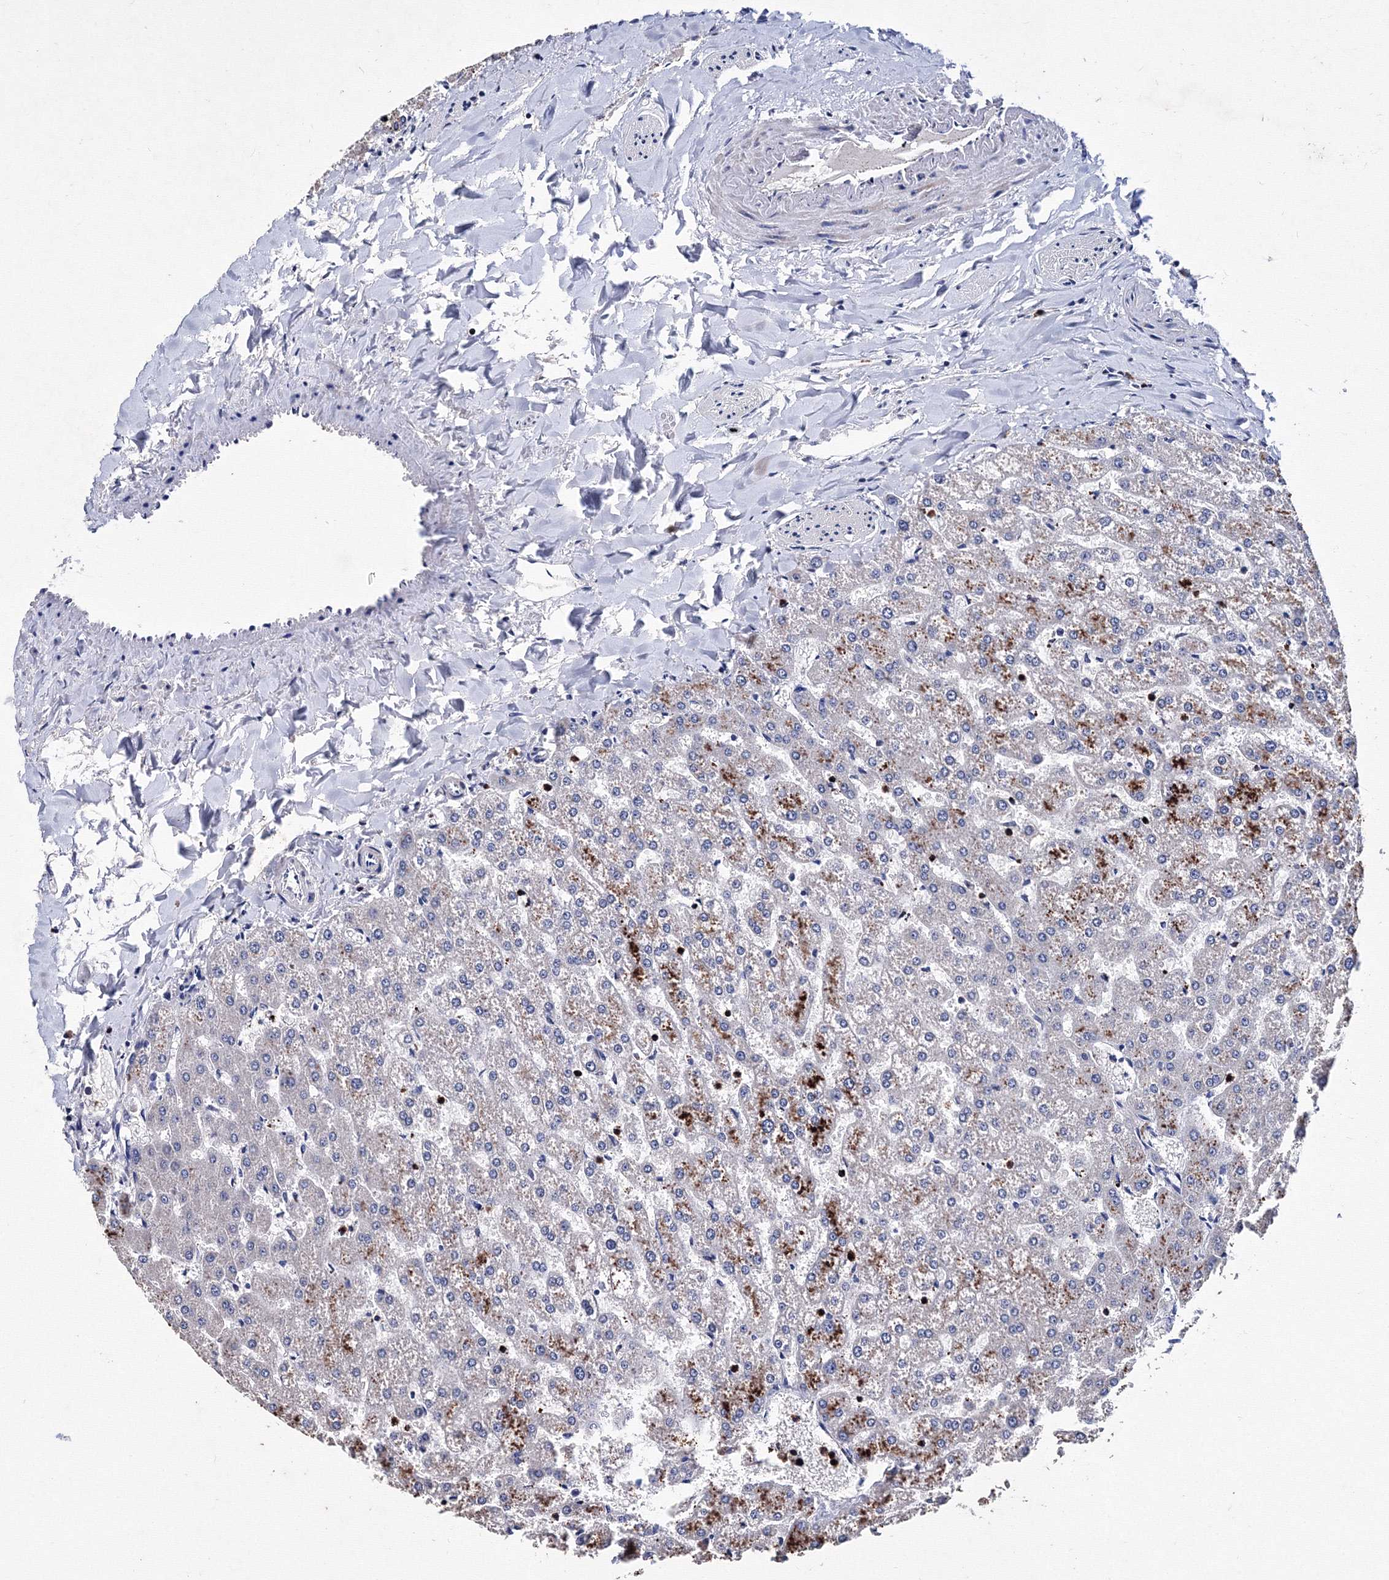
{"staining": {"intensity": "negative", "quantity": "none", "location": "none"}, "tissue": "liver", "cell_type": "Cholangiocytes", "image_type": "normal", "snomed": [{"axis": "morphology", "description": "Normal tissue, NOS"}, {"axis": "topography", "description": "Liver"}], "caption": "Immunohistochemical staining of benign liver exhibits no significant positivity in cholangiocytes. (Brightfield microscopy of DAB immunohistochemistry at high magnification).", "gene": "PHYKPL", "patient": {"sex": "female", "age": 32}}